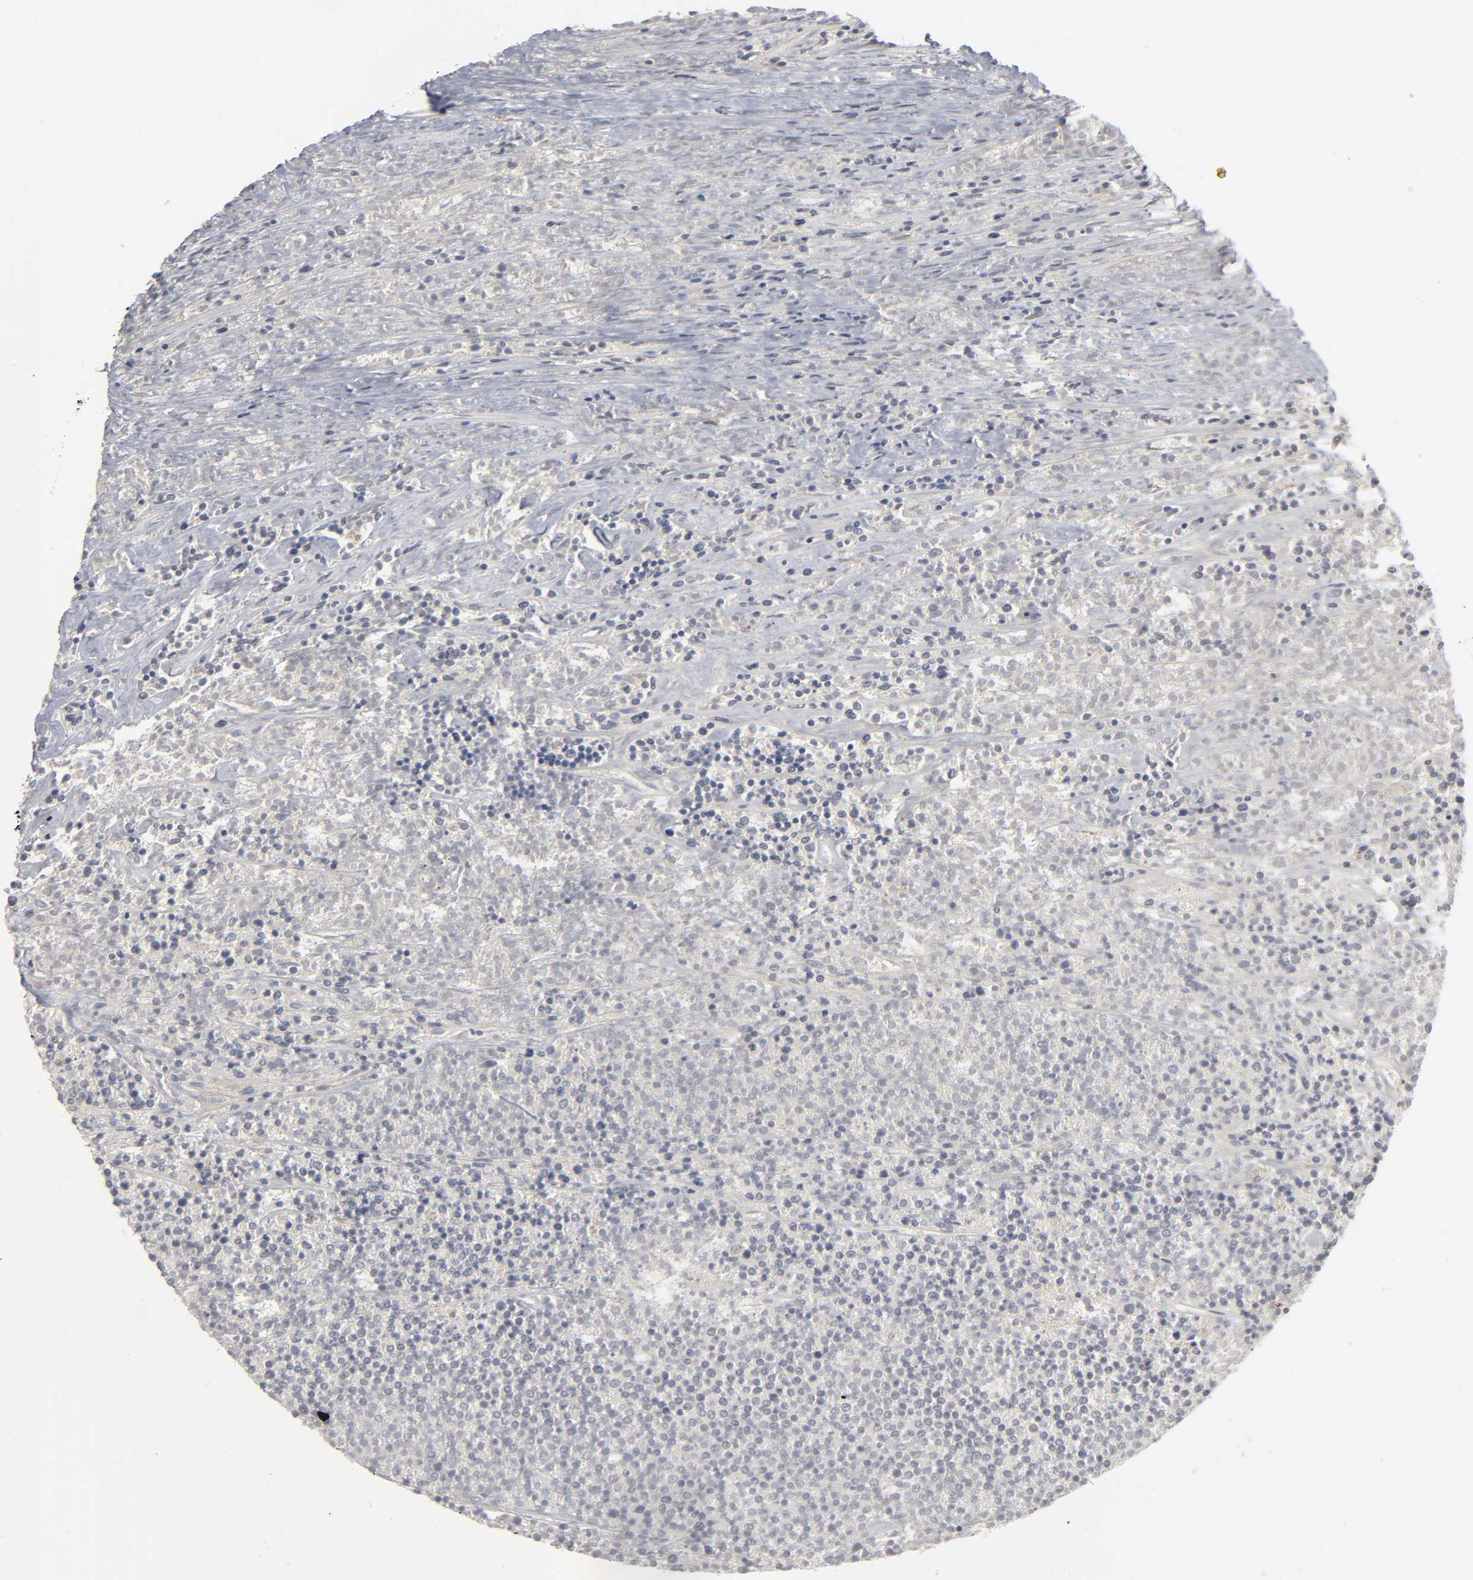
{"staining": {"intensity": "negative", "quantity": "none", "location": "none"}, "tissue": "lymphoma", "cell_type": "Tumor cells", "image_type": "cancer", "snomed": [{"axis": "morphology", "description": "Malignant lymphoma, non-Hodgkin's type, High grade"}, {"axis": "topography", "description": "Lymph node"}], "caption": "Protein analysis of lymphoma shows no significant staining in tumor cells.", "gene": "PDLIM3", "patient": {"sex": "female", "age": 73}}